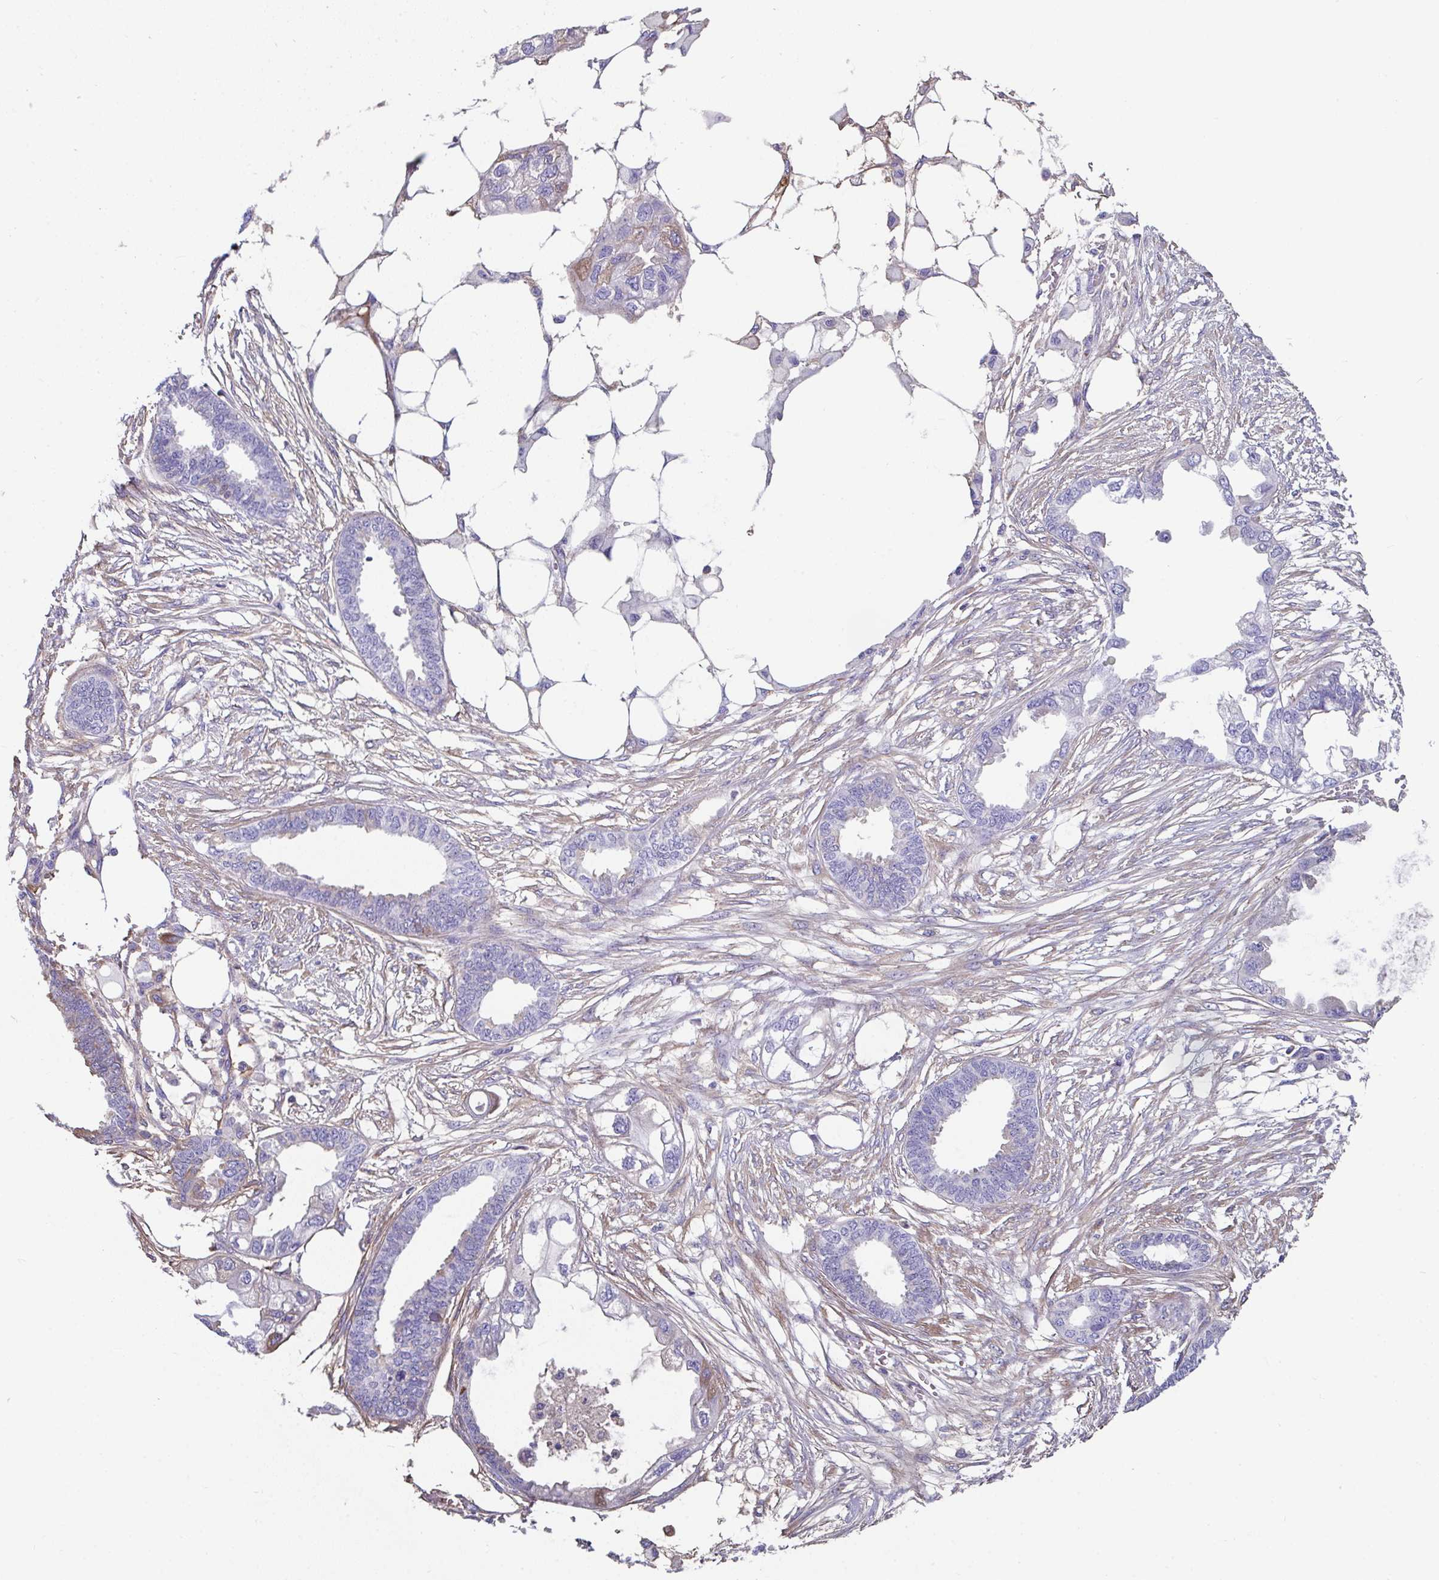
{"staining": {"intensity": "weak", "quantity": "<25%", "location": "cytoplasmic/membranous"}, "tissue": "endometrial cancer", "cell_type": "Tumor cells", "image_type": "cancer", "snomed": [{"axis": "morphology", "description": "Adenocarcinoma, NOS"}, {"axis": "morphology", "description": "Adenocarcinoma, metastatic, NOS"}, {"axis": "topography", "description": "Adipose tissue"}, {"axis": "topography", "description": "Endometrium"}], "caption": "The photomicrograph exhibits no significant staining in tumor cells of endometrial cancer. Brightfield microscopy of immunohistochemistry stained with DAB (3,3'-diaminobenzidine) (brown) and hematoxylin (blue), captured at high magnification.", "gene": "ZNF813", "patient": {"sex": "female", "age": 67}}